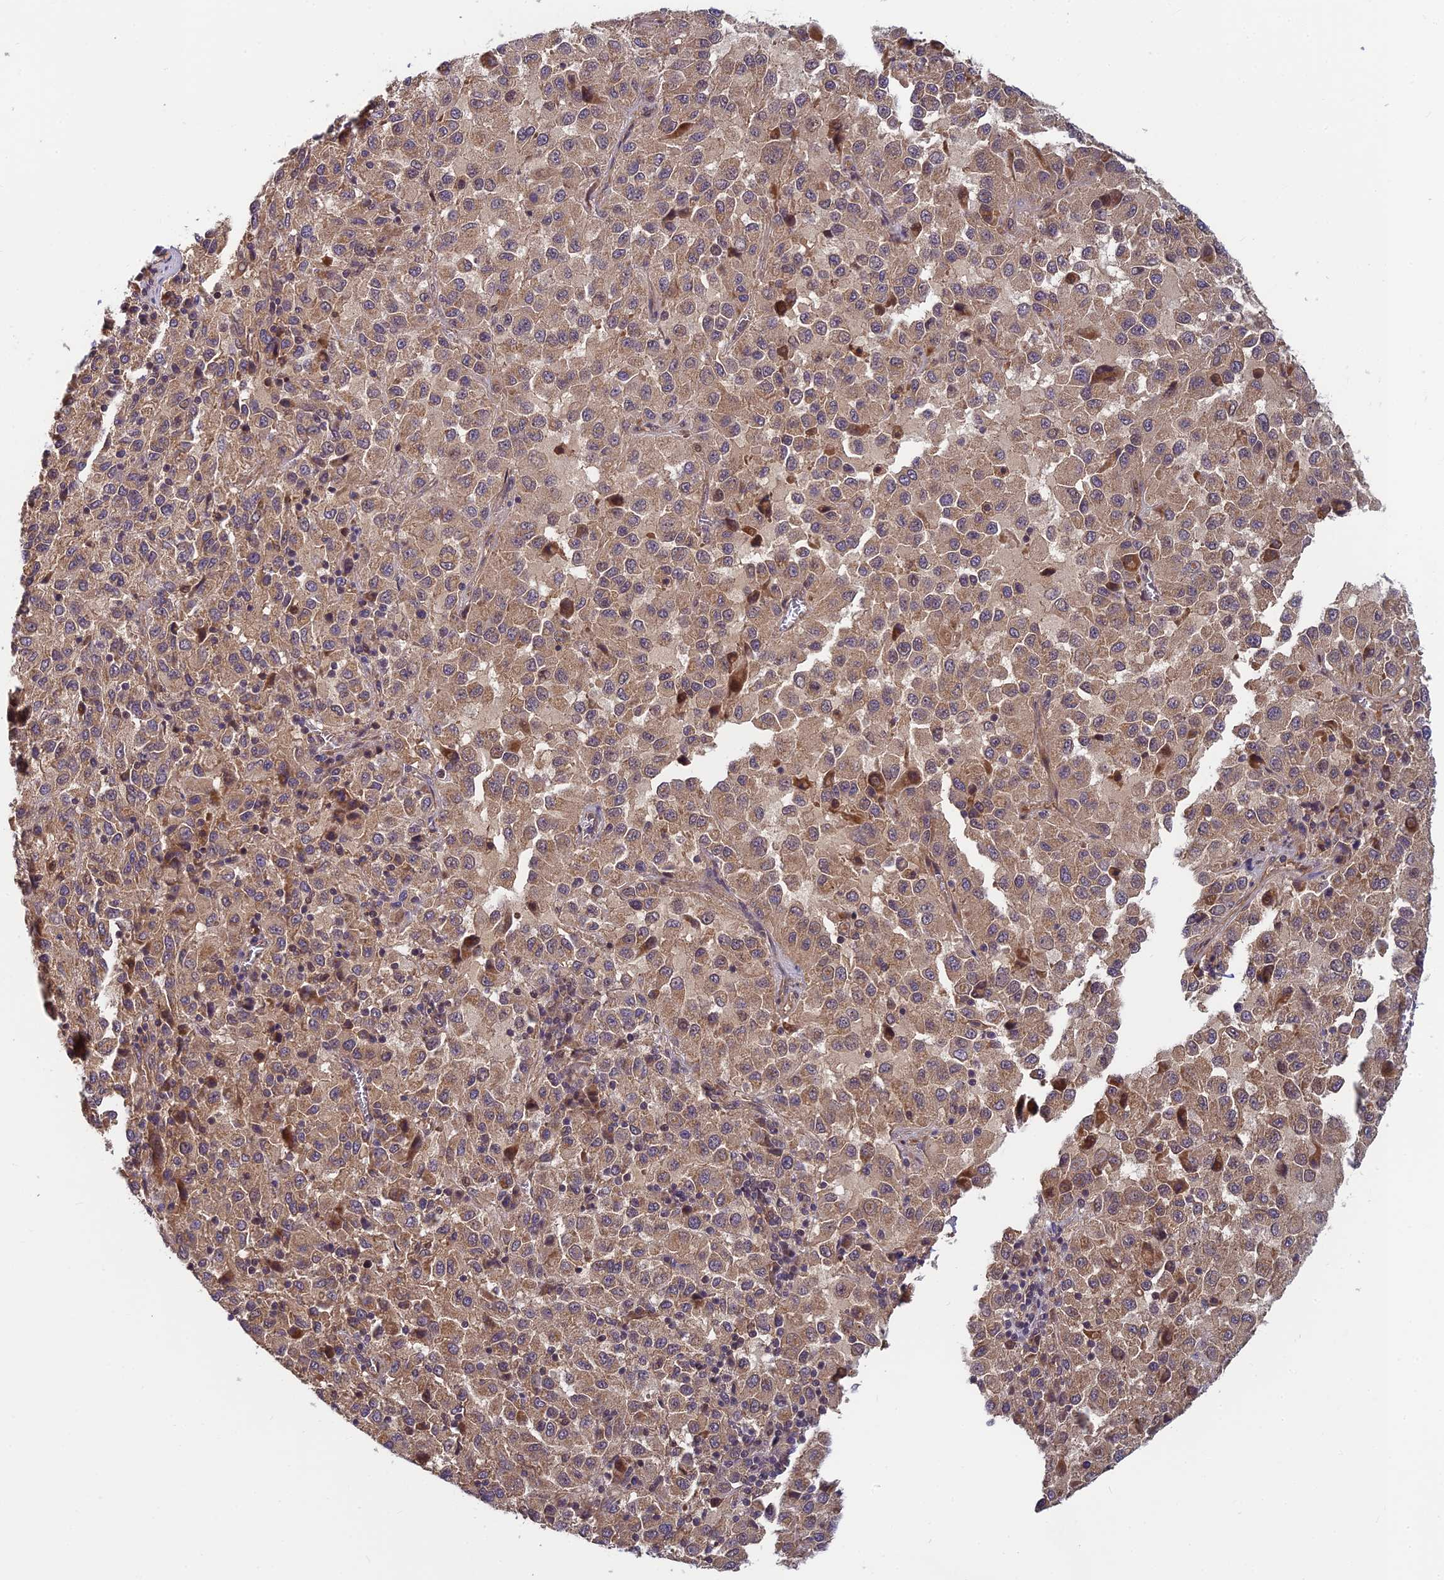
{"staining": {"intensity": "moderate", "quantity": ">75%", "location": "cytoplasmic/membranous"}, "tissue": "melanoma", "cell_type": "Tumor cells", "image_type": "cancer", "snomed": [{"axis": "morphology", "description": "Malignant melanoma, Metastatic site"}, {"axis": "topography", "description": "Lung"}], "caption": "A brown stain shows moderate cytoplasmic/membranous expression of a protein in human malignant melanoma (metastatic site) tumor cells. (DAB (3,3'-diaminobenzidine) = brown stain, brightfield microscopy at high magnification).", "gene": "PIKFYVE", "patient": {"sex": "male", "age": 64}}